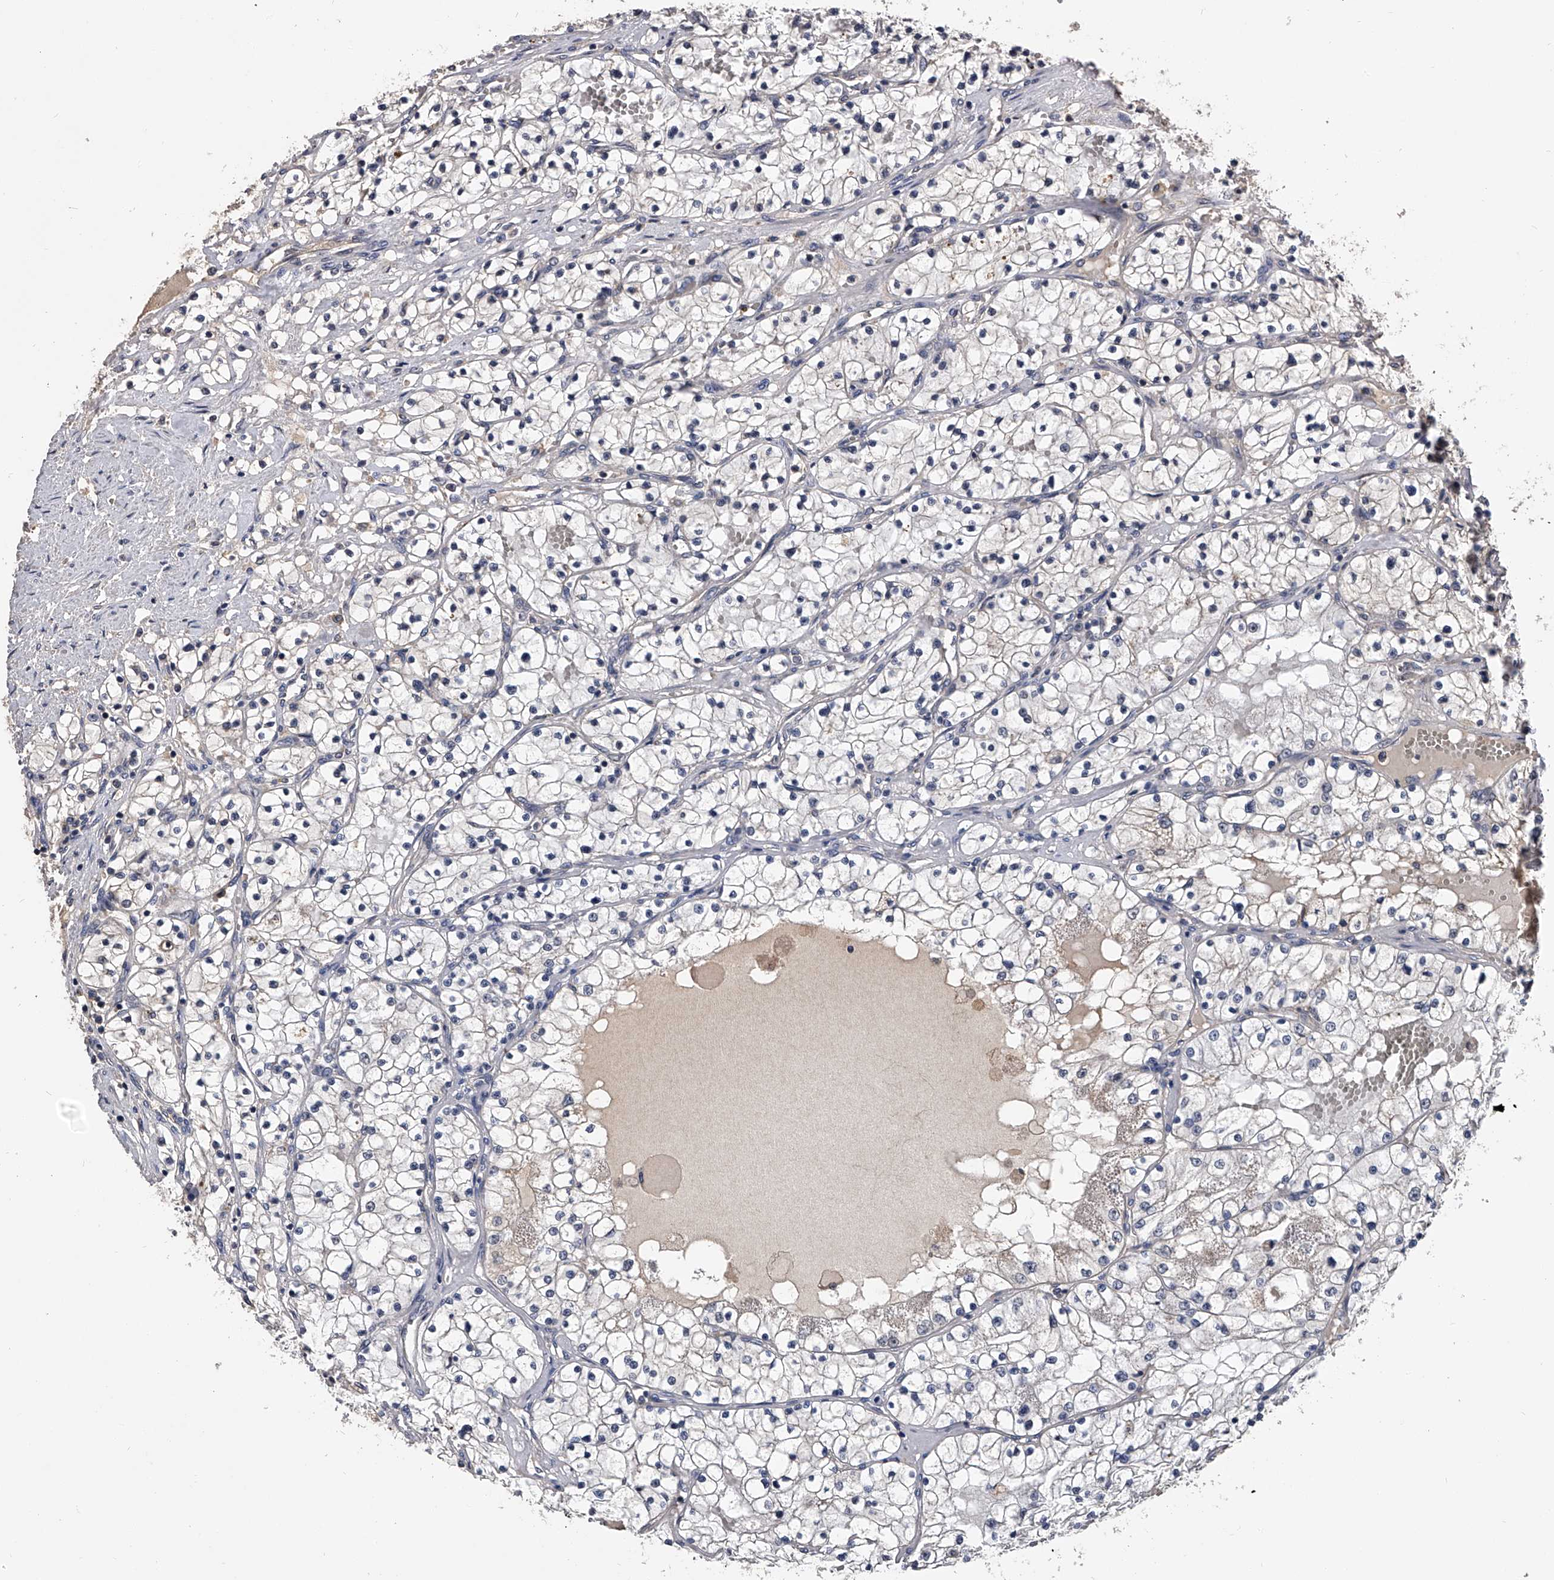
{"staining": {"intensity": "negative", "quantity": "none", "location": "none"}, "tissue": "renal cancer", "cell_type": "Tumor cells", "image_type": "cancer", "snomed": [{"axis": "morphology", "description": "Normal tissue, NOS"}, {"axis": "morphology", "description": "Adenocarcinoma, NOS"}, {"axis": "topography", "description": "Kidney"}], "caption": "Human renal adenocarcinoma stained for a protein using IHC exhibits no positivity in tumor cells.", "gene": "EFCAB7", "patient": {"sex": "male", "age": 68}}